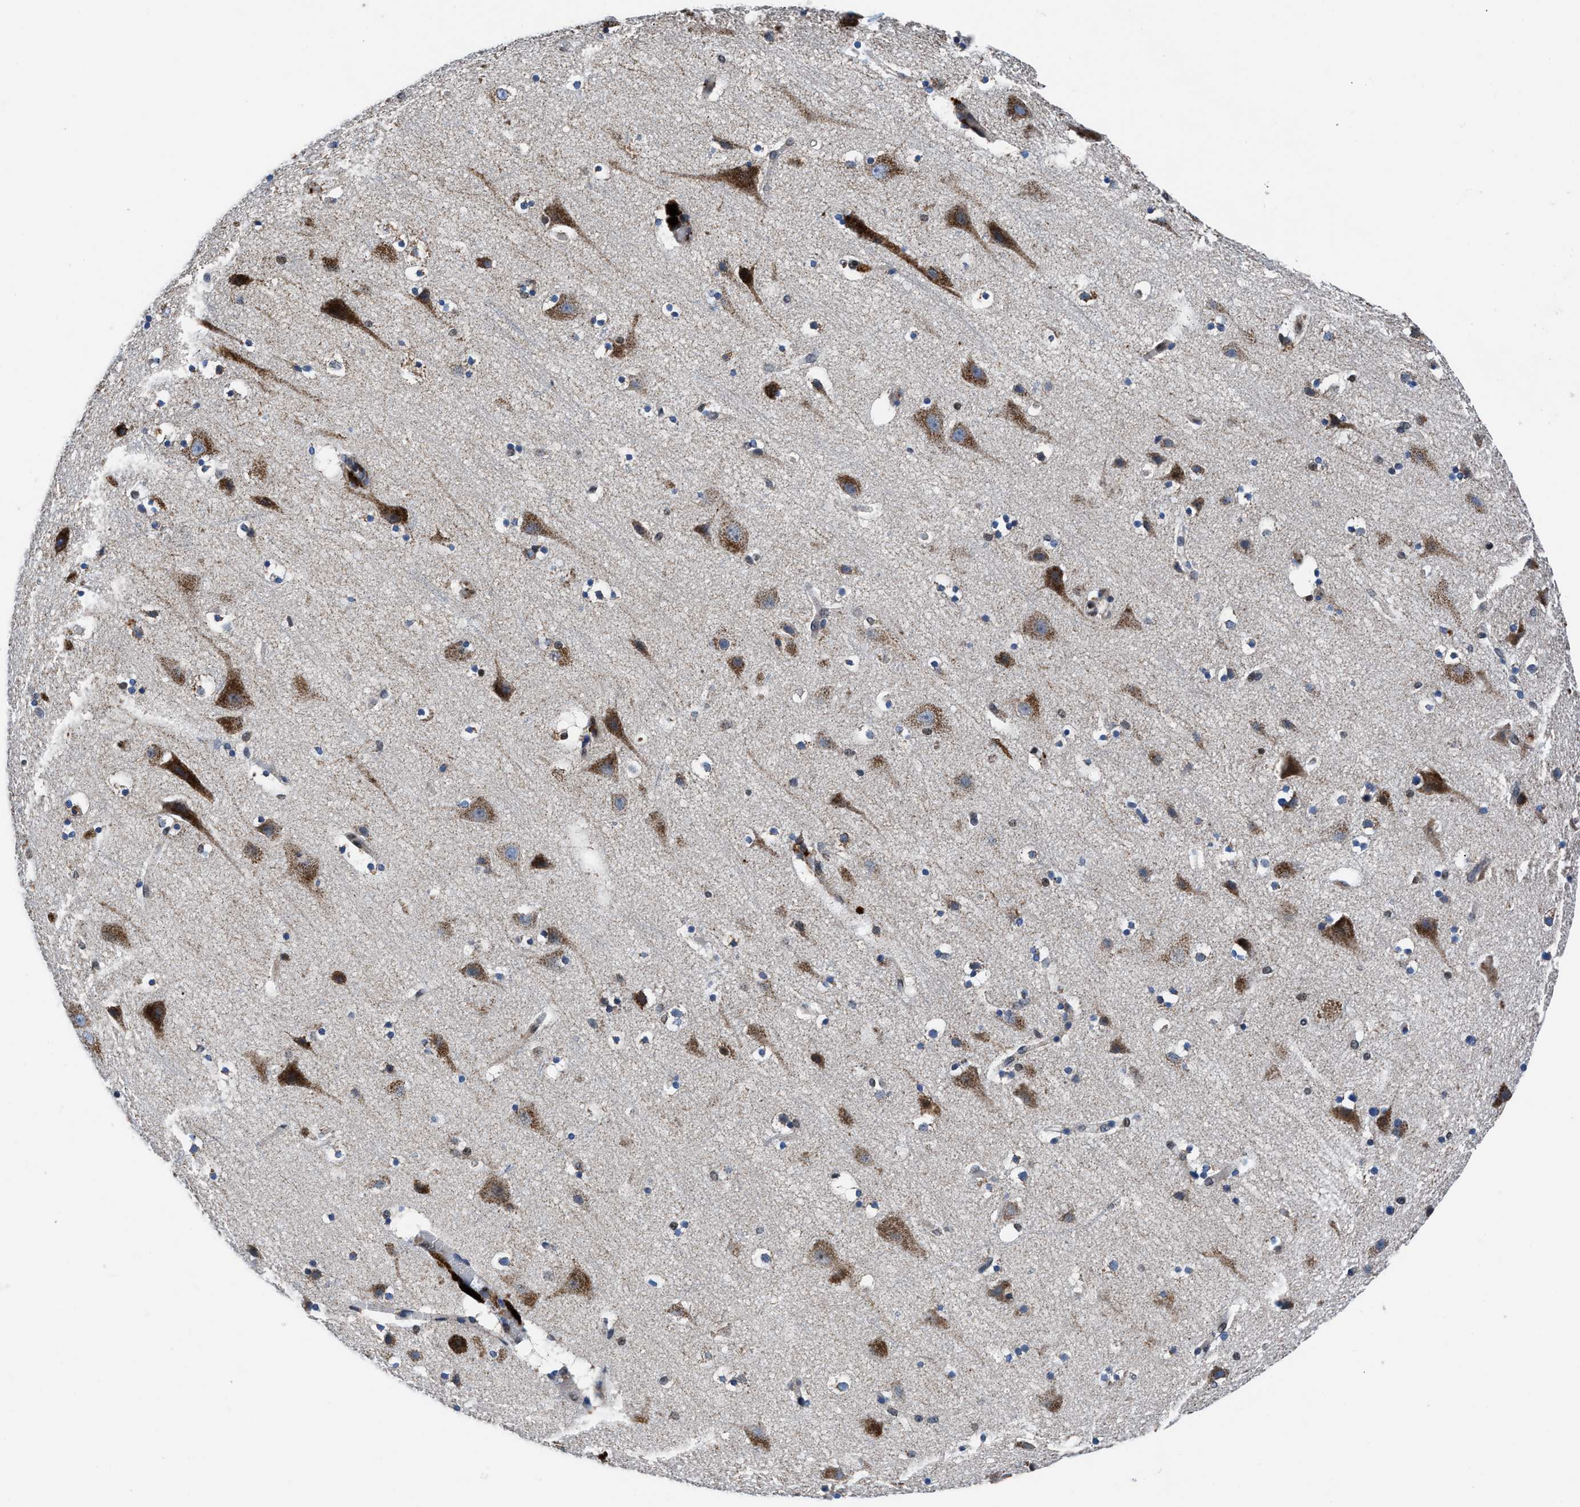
{"staining": {"intensity": "weak", "quantity": ">75%", "location": "cytoplasmic/membranous"}, "tissue": "cerebral cortex", "cell_type": "Endothelial cells", "image_type": "normal", "snomed": [{"axis": "morphology", "description": "Normal tissue, NOS"}, {"axis": "topography", "description": "Cerebral cortex"}], "caption": "IHC image of normal cerebral cortex stained for a protein (brown), which shows low levels of weak cytoplasmic/membranous staining in about >75% of endothelial cells.", "gene": "LMO2", "patient": {"sex": "male", "age": 45}}